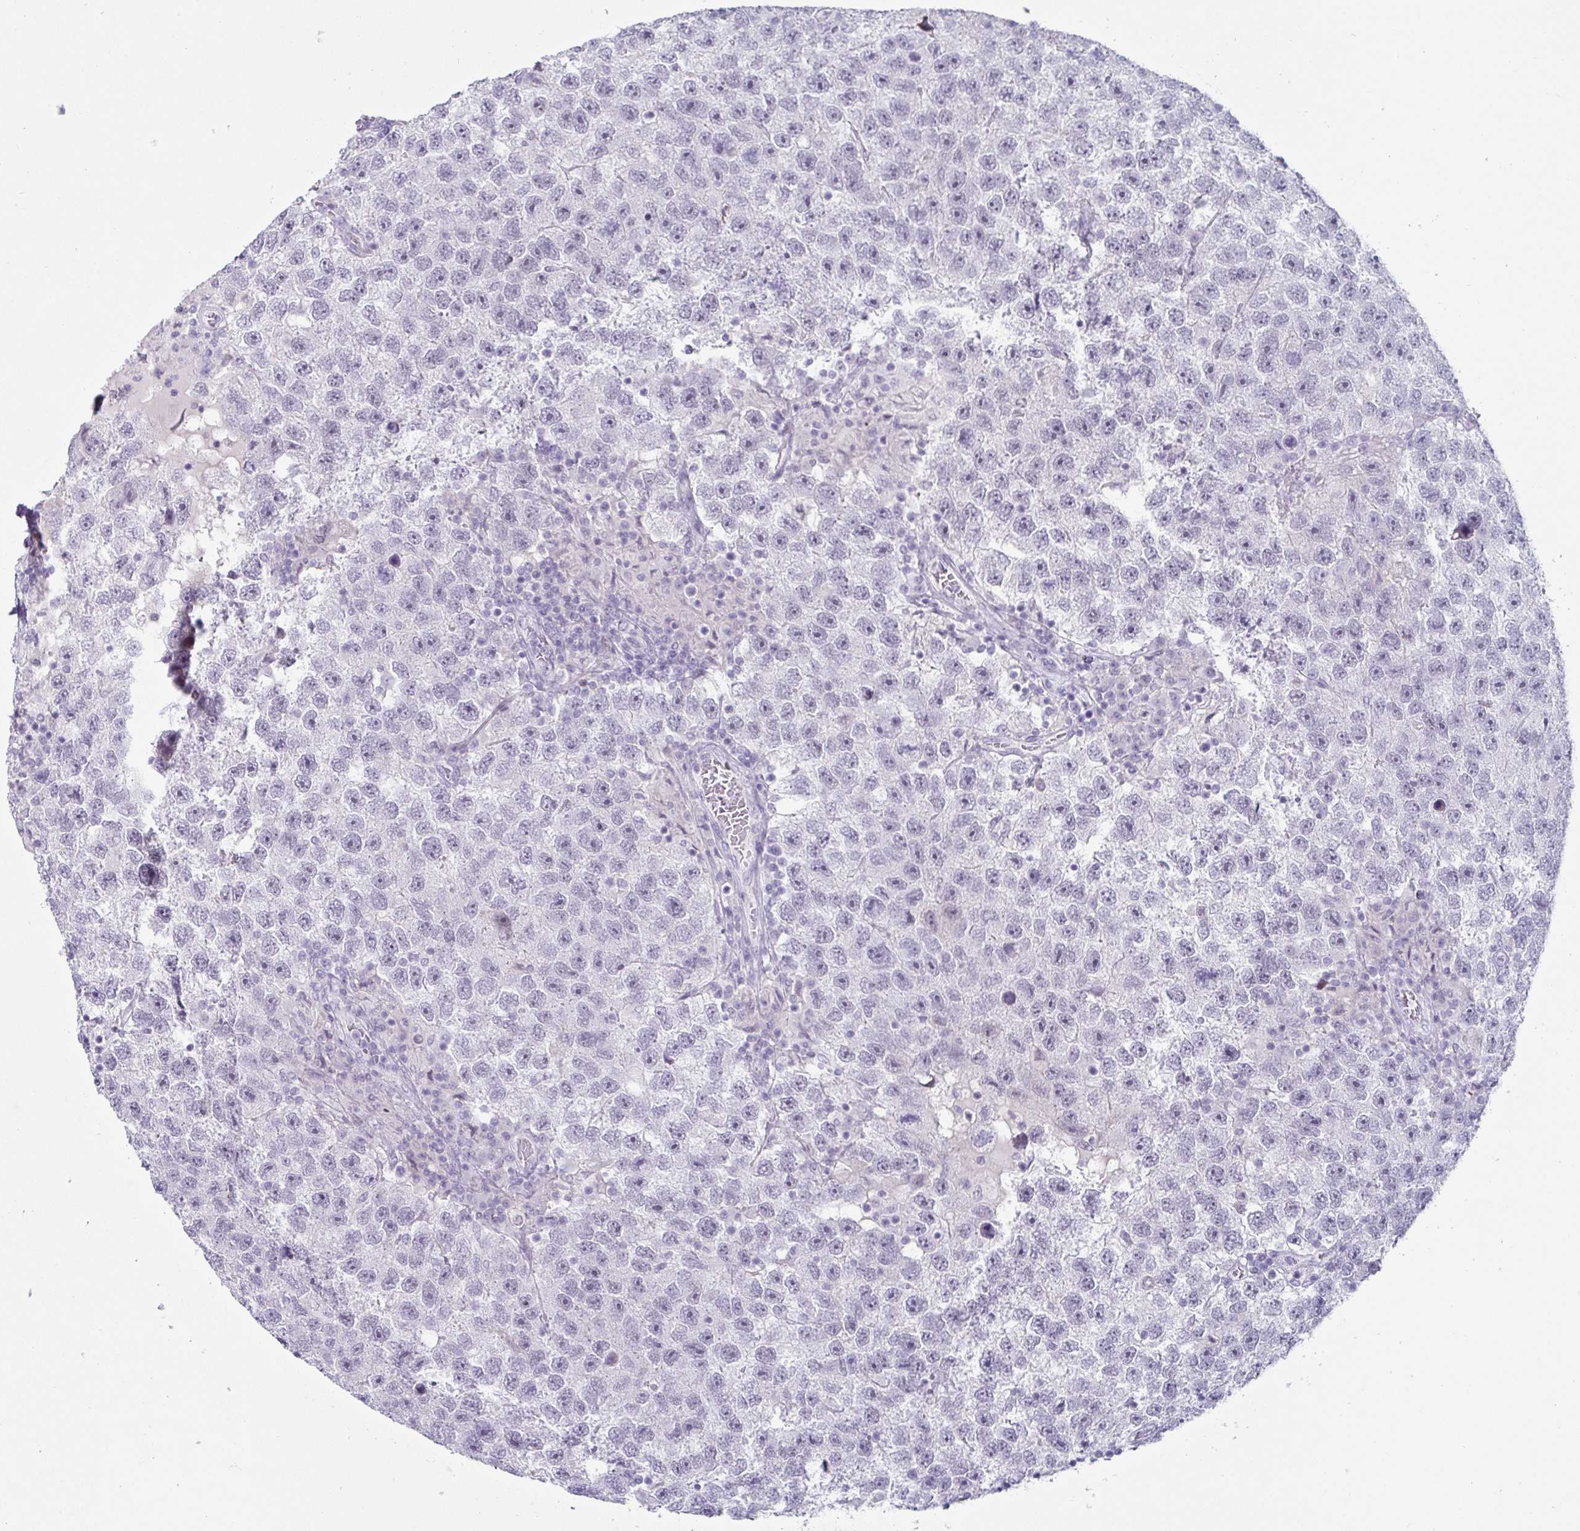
{"staining": {"intensity": "negative", "quantity": "none", "location": "none"}, "tissue": "testis cancer", "cell_type": "Tumor cells", "image_type": "cancer", "snomed": [{"axis": "morphology", "description": "Seminoma, NOS"}, {"axis": "topography", "description": "Testis"}], "caption": "The IHC histopathology image has no significant positivity in tumor cells of testis cancer tissue. Nuclei are stained in blue.", "gene": "VSIG10L", "patient": {"sex": "male", "age": 26}}